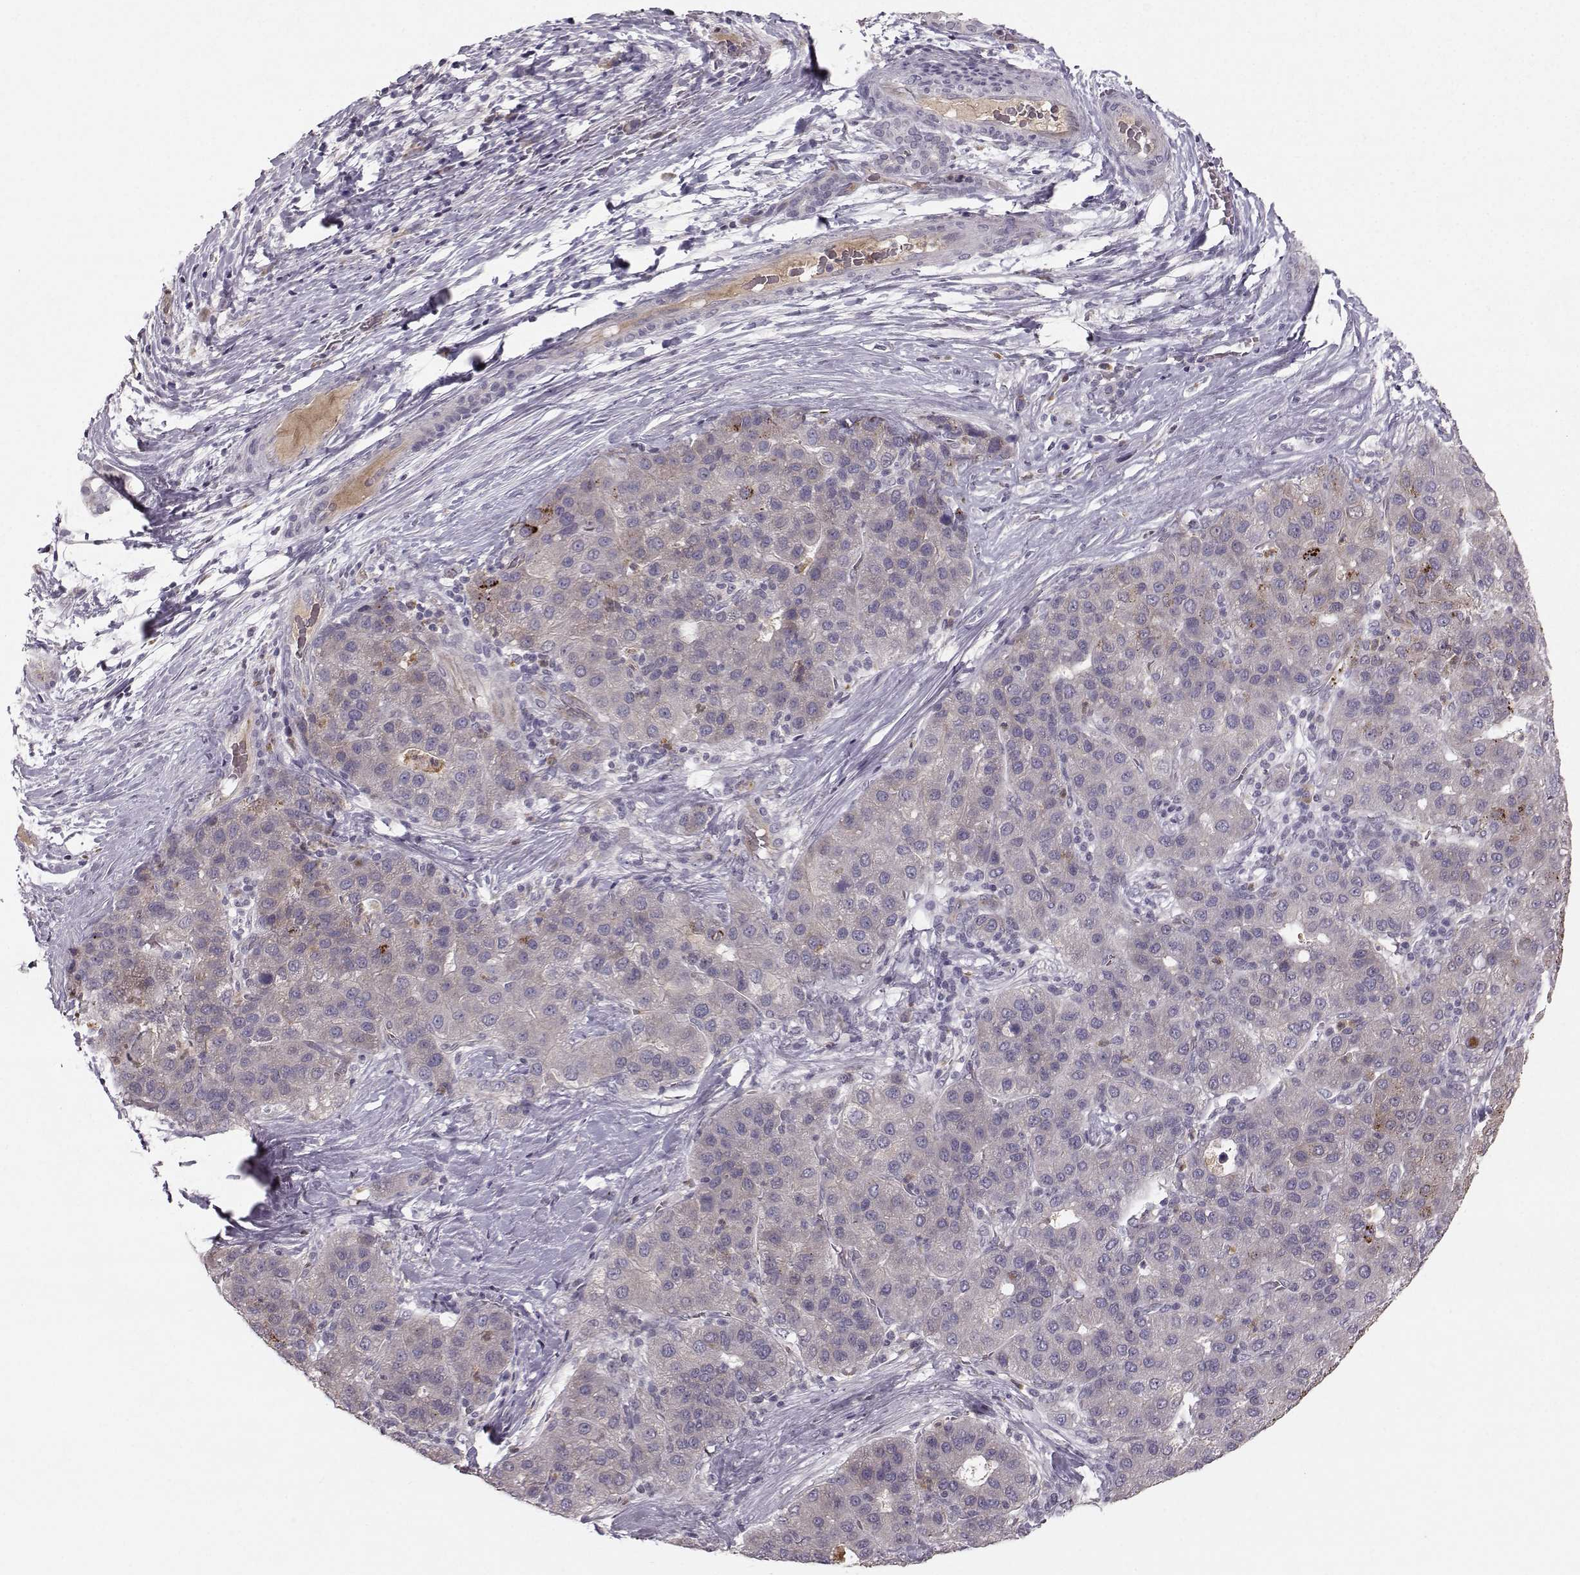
{"staining": {"intensity": "negative", "quantity": "none", "location": "none"}, "tissue": "liver cancer", "cell_type": "Tumor cells", "image_type": "cancer", "snomed": [{"axis": "morphology", "description": "Carcinoma, Hepatocellular, NOS"}, {"axis": "topography", "description": "Liver"}], "caption": "Immunohistochemical staining of liver cancer shows no significant expression in tumor cells.", "gene": "OPRD1", "patient": {"sex": "male", "age": 65}}